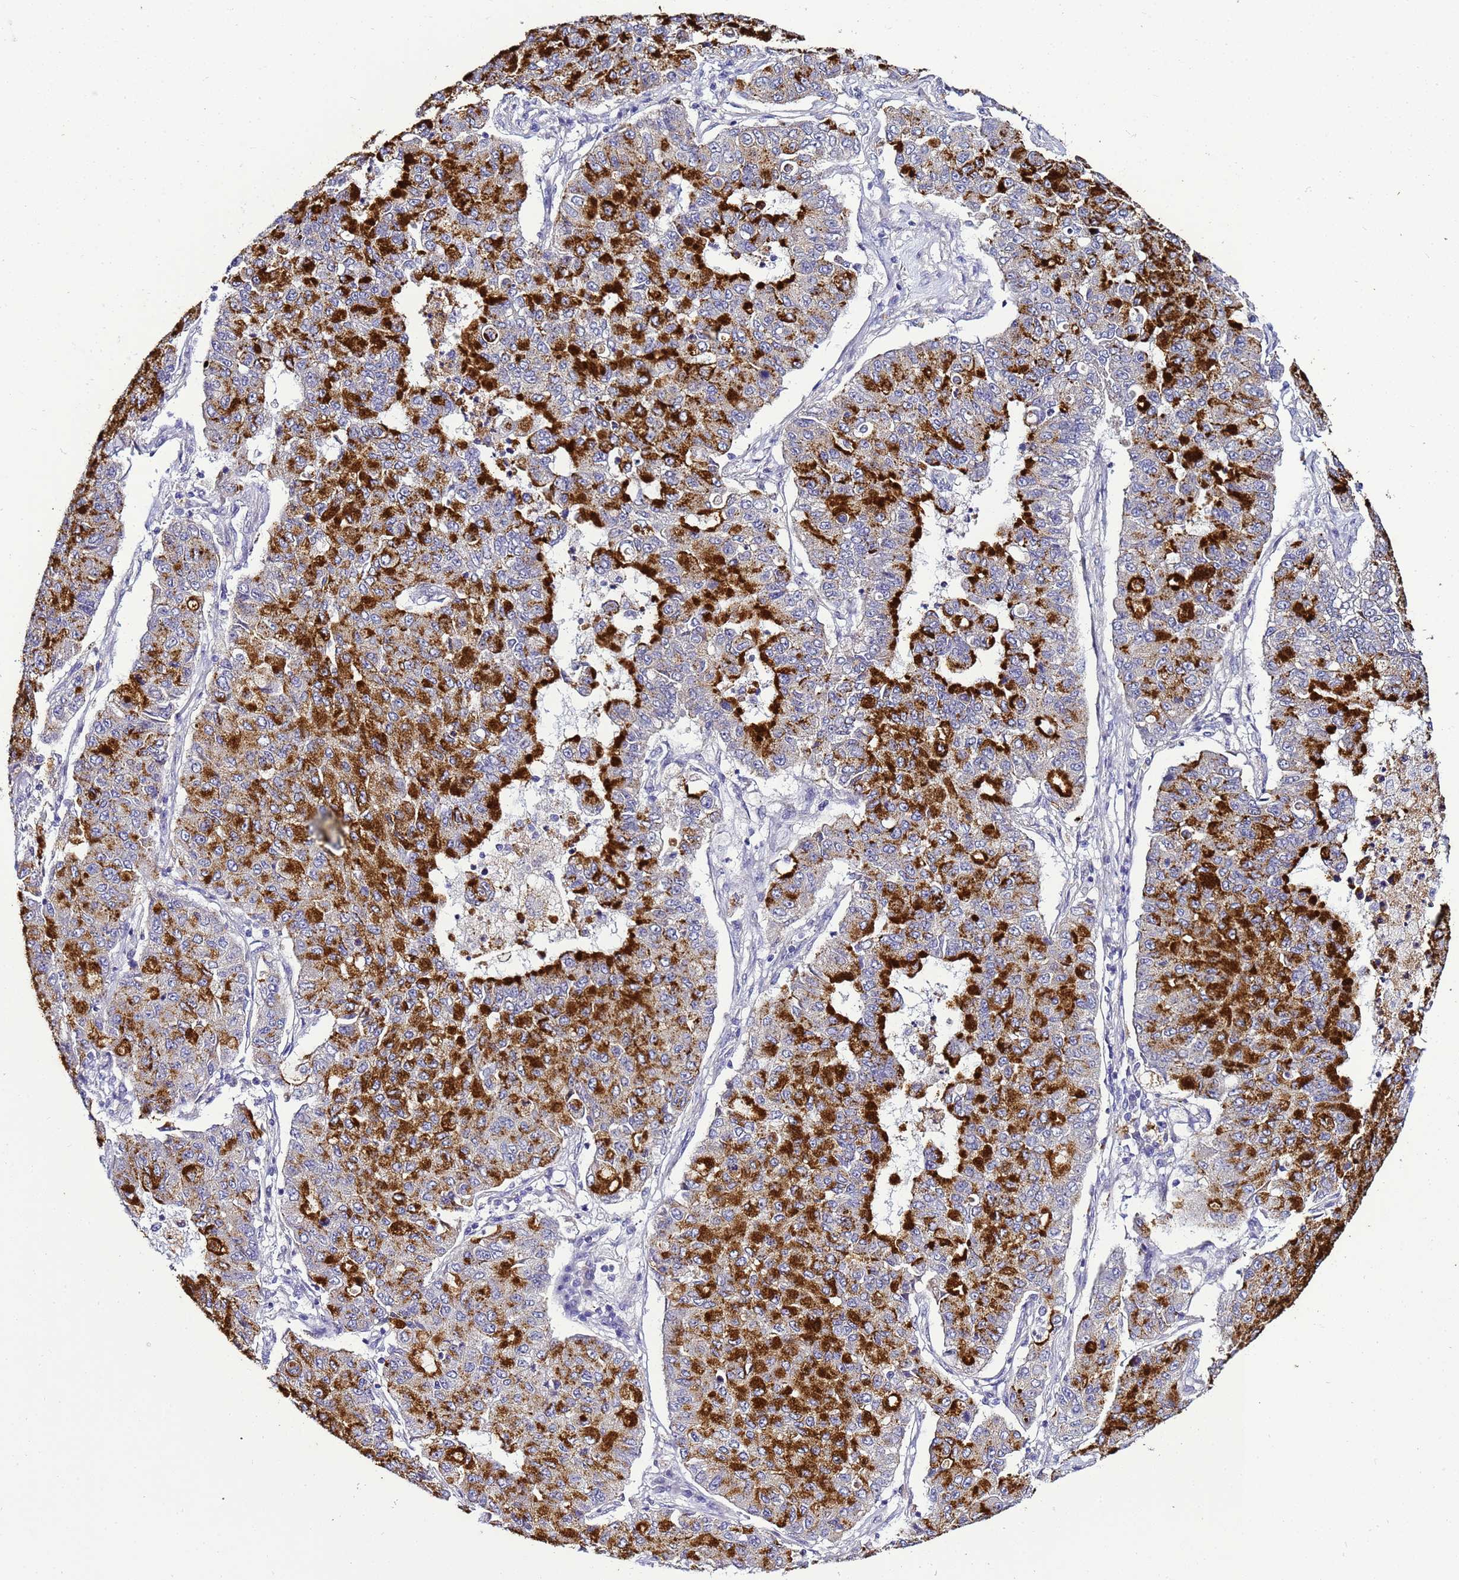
{"staining": {"intensity": "strong", "quantity": ">75%", "location": "cytoplasmic/membranous"}, "tissue": "lung cancer", "cell_type": "Tumor cells", "image_type": "cancer", "snomed": [{"axis": "morphology", "description": "Squamous cell carcinoma, NOS"}, {"axis": "topography", "description": "Lung"}], "caption": "This is a histology image of IHC staining of lung squamous cell carcinoma, which shows strong positivity in the cytoplasmic/membranous of tumor cells.", "gene": "FAM166B", "patient": {"sex": "male", "age": 74}}